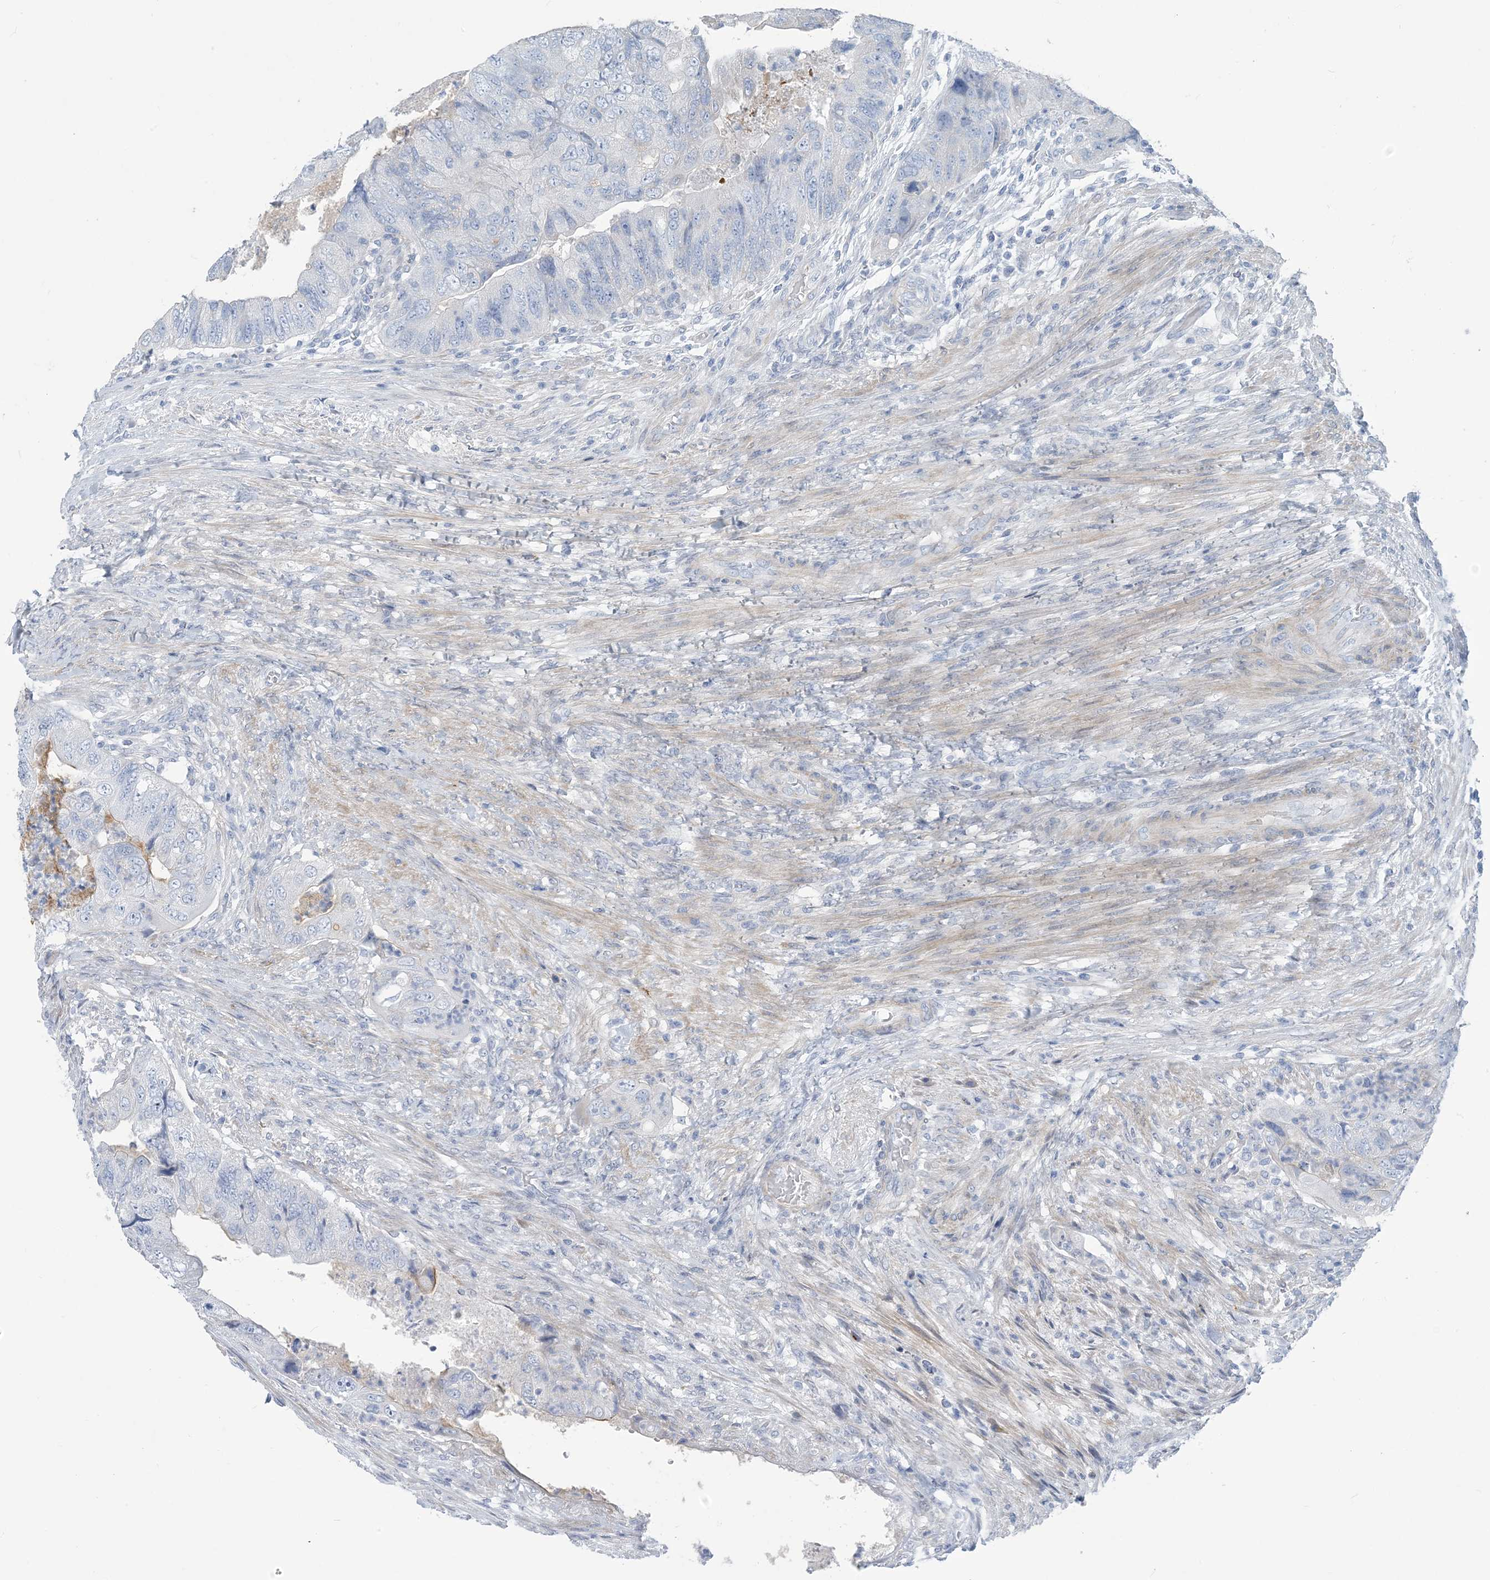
{"staining": {"intensity": "negative", "quantity": "none", "location": "none"}, "tissue": "colorectal cancer", "cell_type": "Tumor cells", "image_type": "cancer", "snomed": [{"axis": "morphology", "description": "Adenocarcinoma, NOS"}, {"axis": "topography", "description": "Rectum"}], "caption": "An IHC photomicrograph of adenocarcinoma (colorectal) is shown. There is no staining in tumor cells of adenocarcinoma (colorectal).", "gene": "MOXD1", "patient": {"sex": "male", "age": 63}}